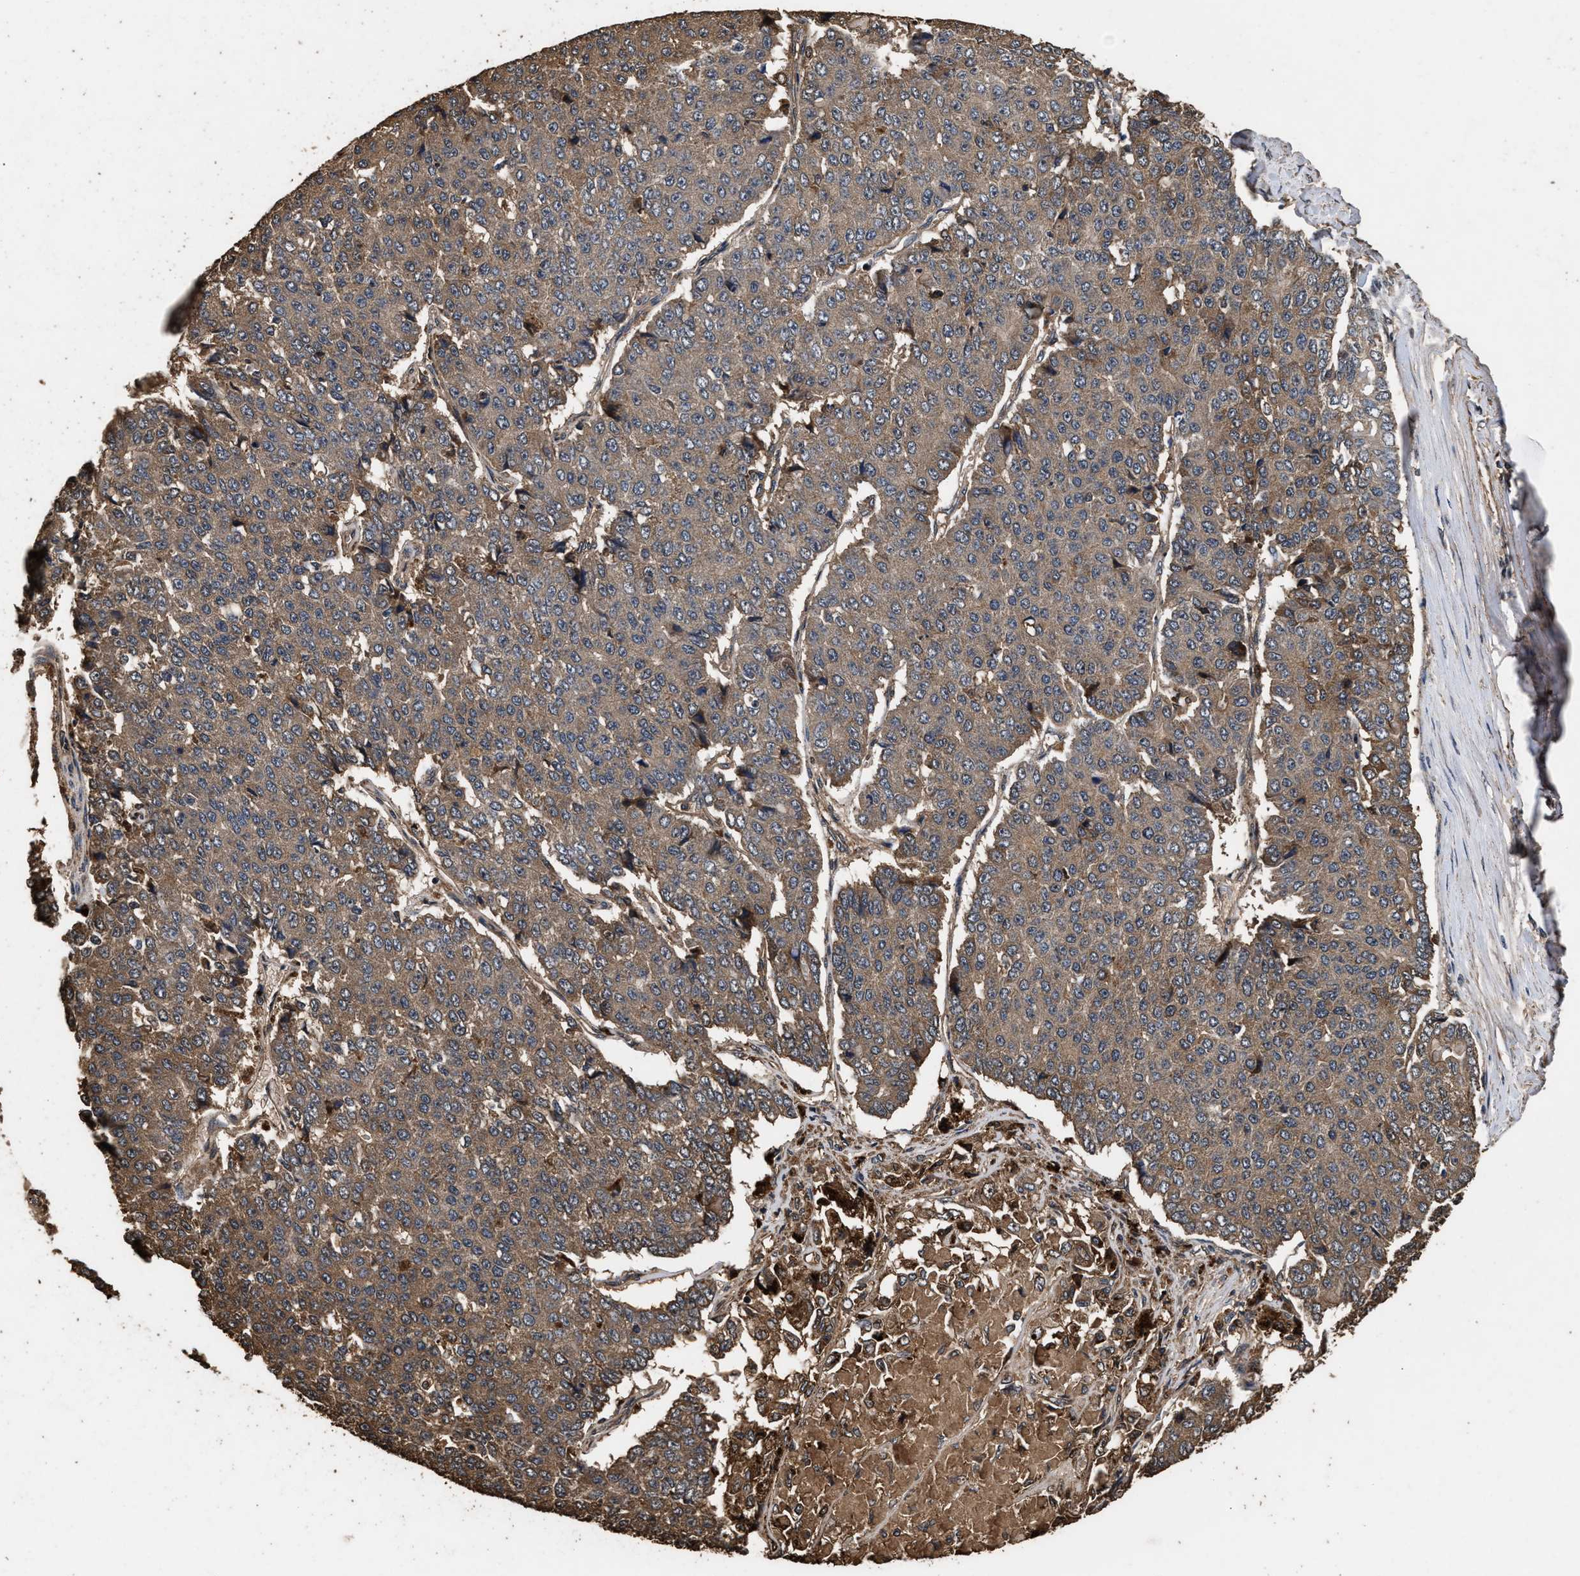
{"staining": {"intensity": "moderate", "quantity": ">75%", "location": "cytoplasmic/membranous"}, "tissue": "pancreatic cancer", "cell_type": "Tumor cells", "image_type": "cancer", "snomed": [{"axis": "morphology", "description": "Adenocarcinoma, NOS"}, {"axis": "topography", "description": "Pancreas"}], "caption": "Human pancreatic adenocarcinoma stained with a brown dye demonstrates moderate cytoplasmic/membranous positive staining in about >75% of tumor cells.", "gene": "KYAT1", "patient": {"sex": "male", "age": 50}}